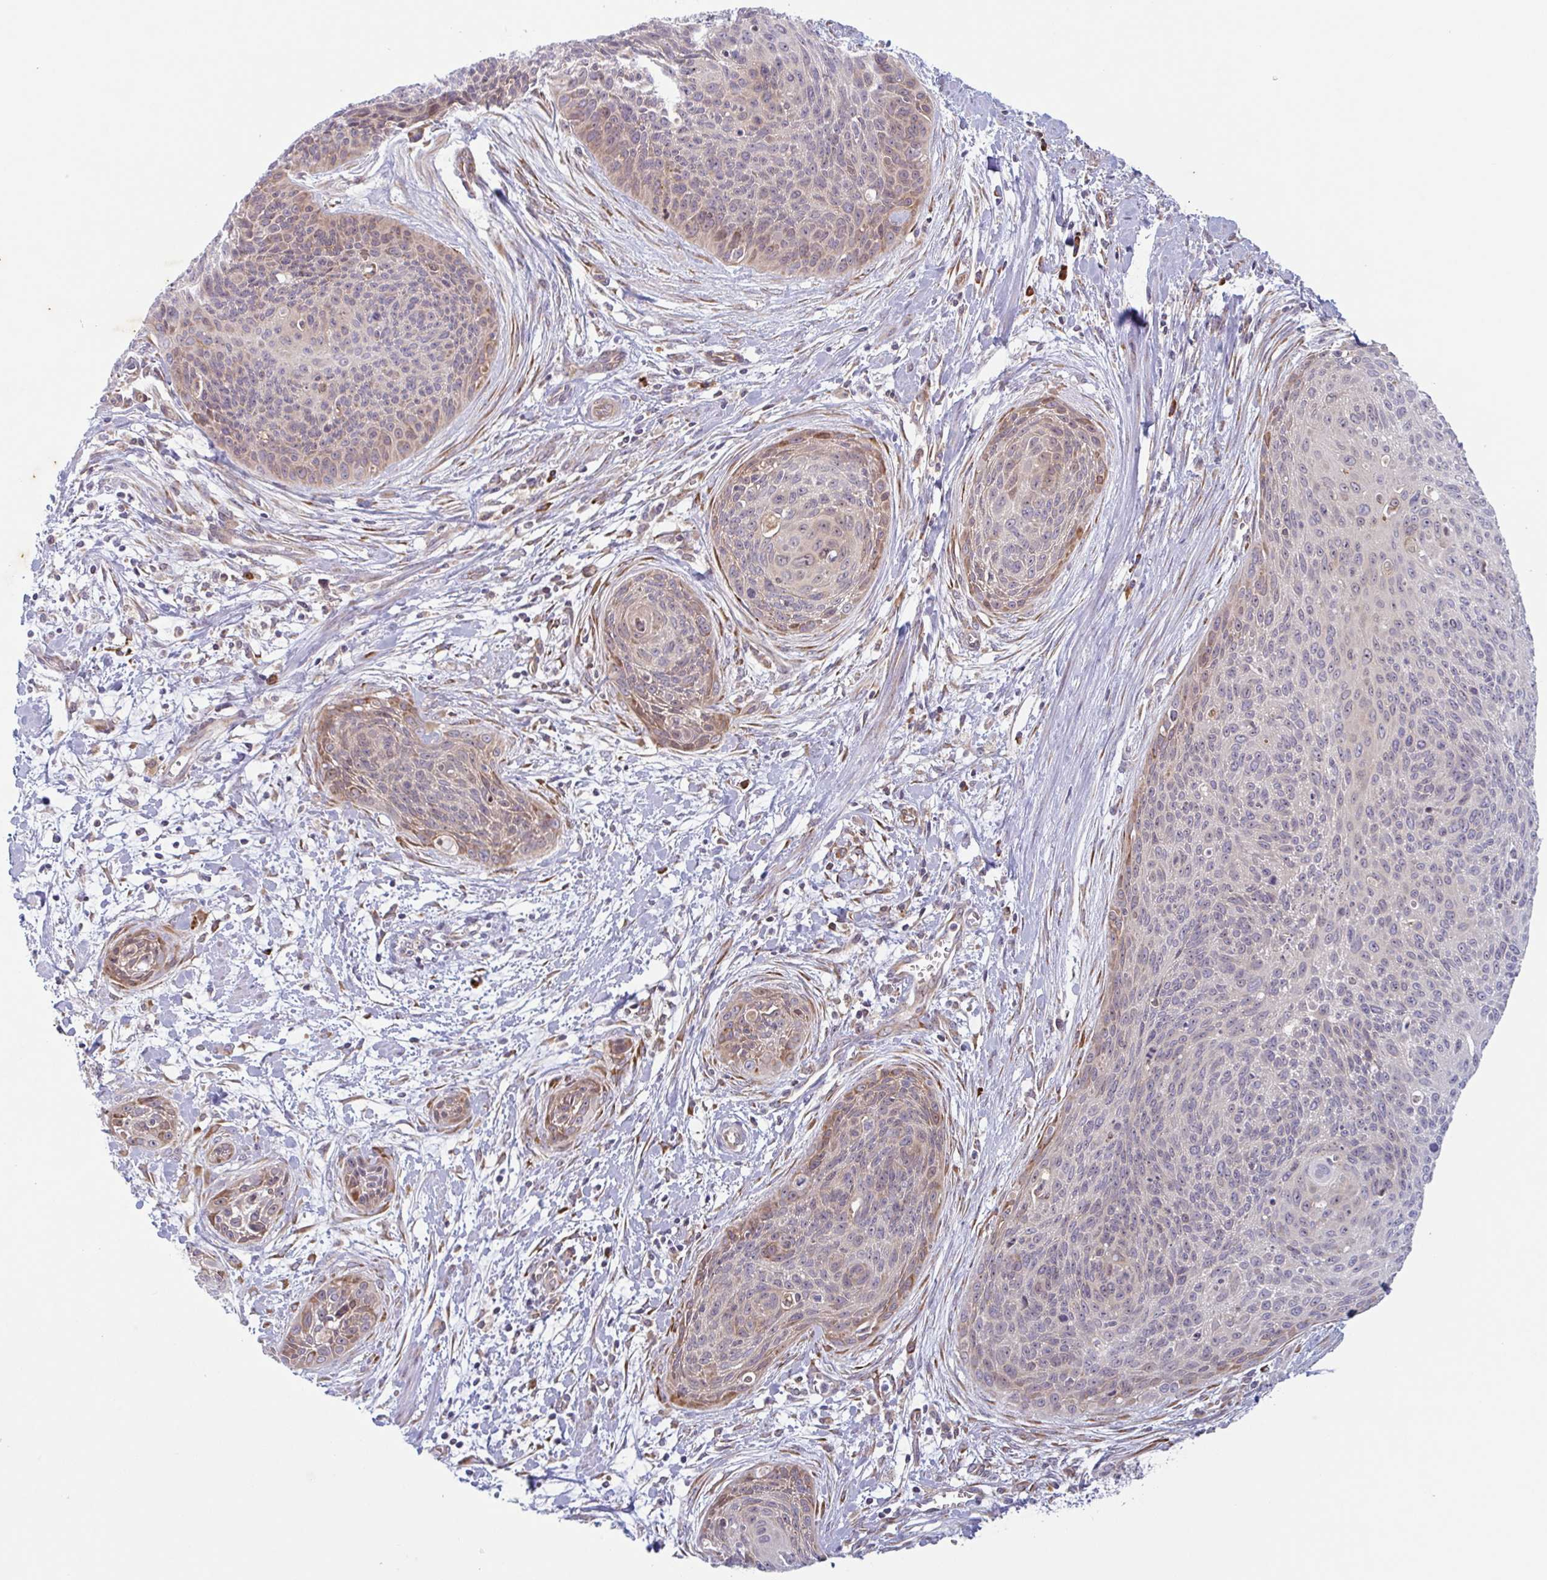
{"staining": {"intensity": "moderate", "quantity": "<25%", "location": "cytoplasmic/membranous"}, "tissue": "cervical cancer", "cell_type": "Tumor cells", "image_type": "cancer", "snomed": [{"axis": "morphology", "description": "Squamous cell carcinoma, NOS"}, {"axis": "topography", "description": "Cervix"}], "caption": "Cervical squamous cell carcinoma tissue exhibits moderate cytoplasmic/membranous positivity in approximately <25% of tumor cells", "gene": "RIT1", "patient": {"sex": "female", "age": 55}}